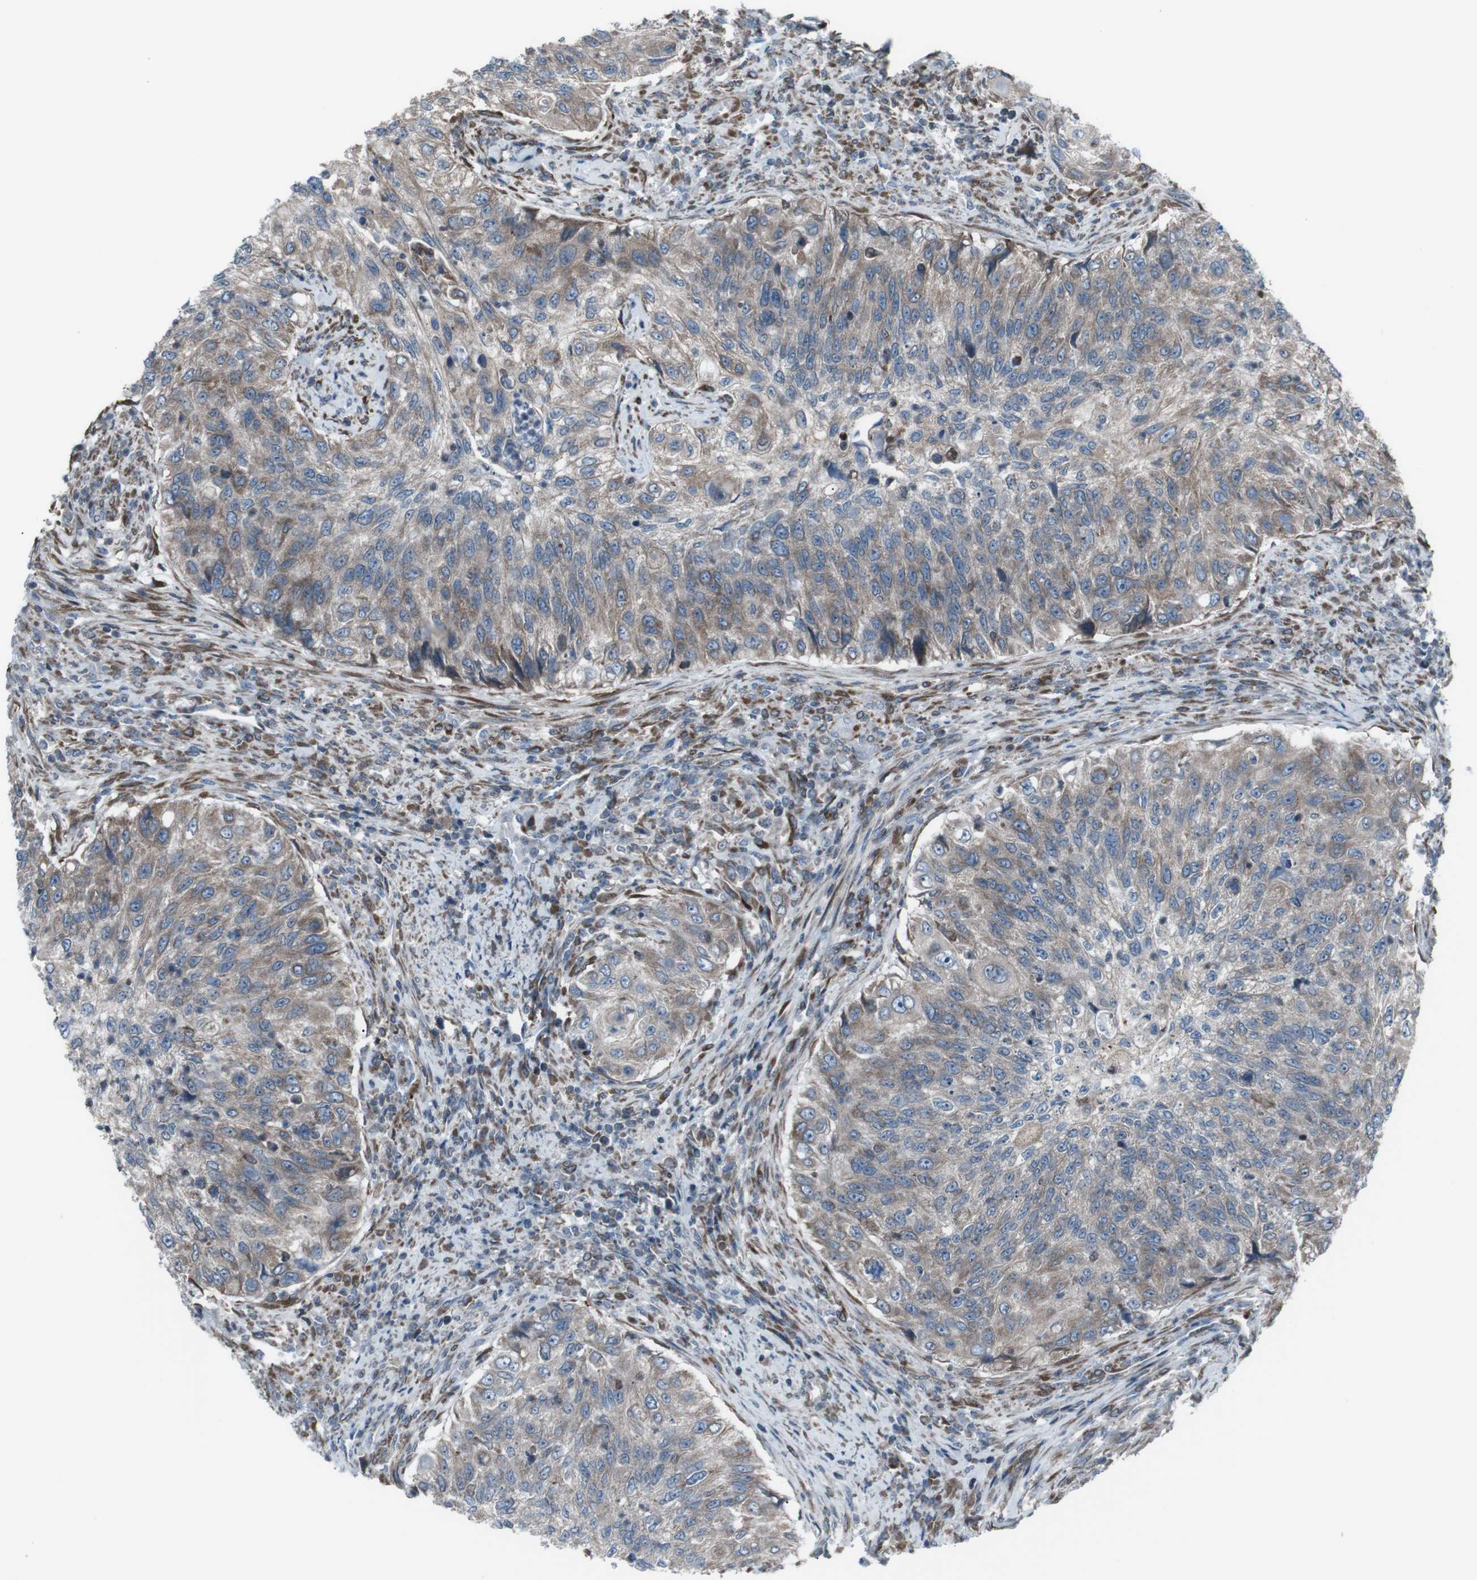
{"staining": {"intensity": "weak", "quantity": "25%-75%", "location": "cytoplasmic/membranous"}, "tissue": "urothelial cancer", "cell_type": "Tumor cells", "image_type": "cancer", "snomed": [{"axis": "morphology", "description": "Urothelial carcinoma, High grade"}, {"axis": "topography", "description": "Urinary bladder"}], "caption": "Immunohistochemical staining of human urothelial cancer reveals weak cytoplasmic/membranous protein positivity in approximately 25%-75% of tumor cells.", "gene": "LNPK", "patient": {"sex": "female", "age": 60}}